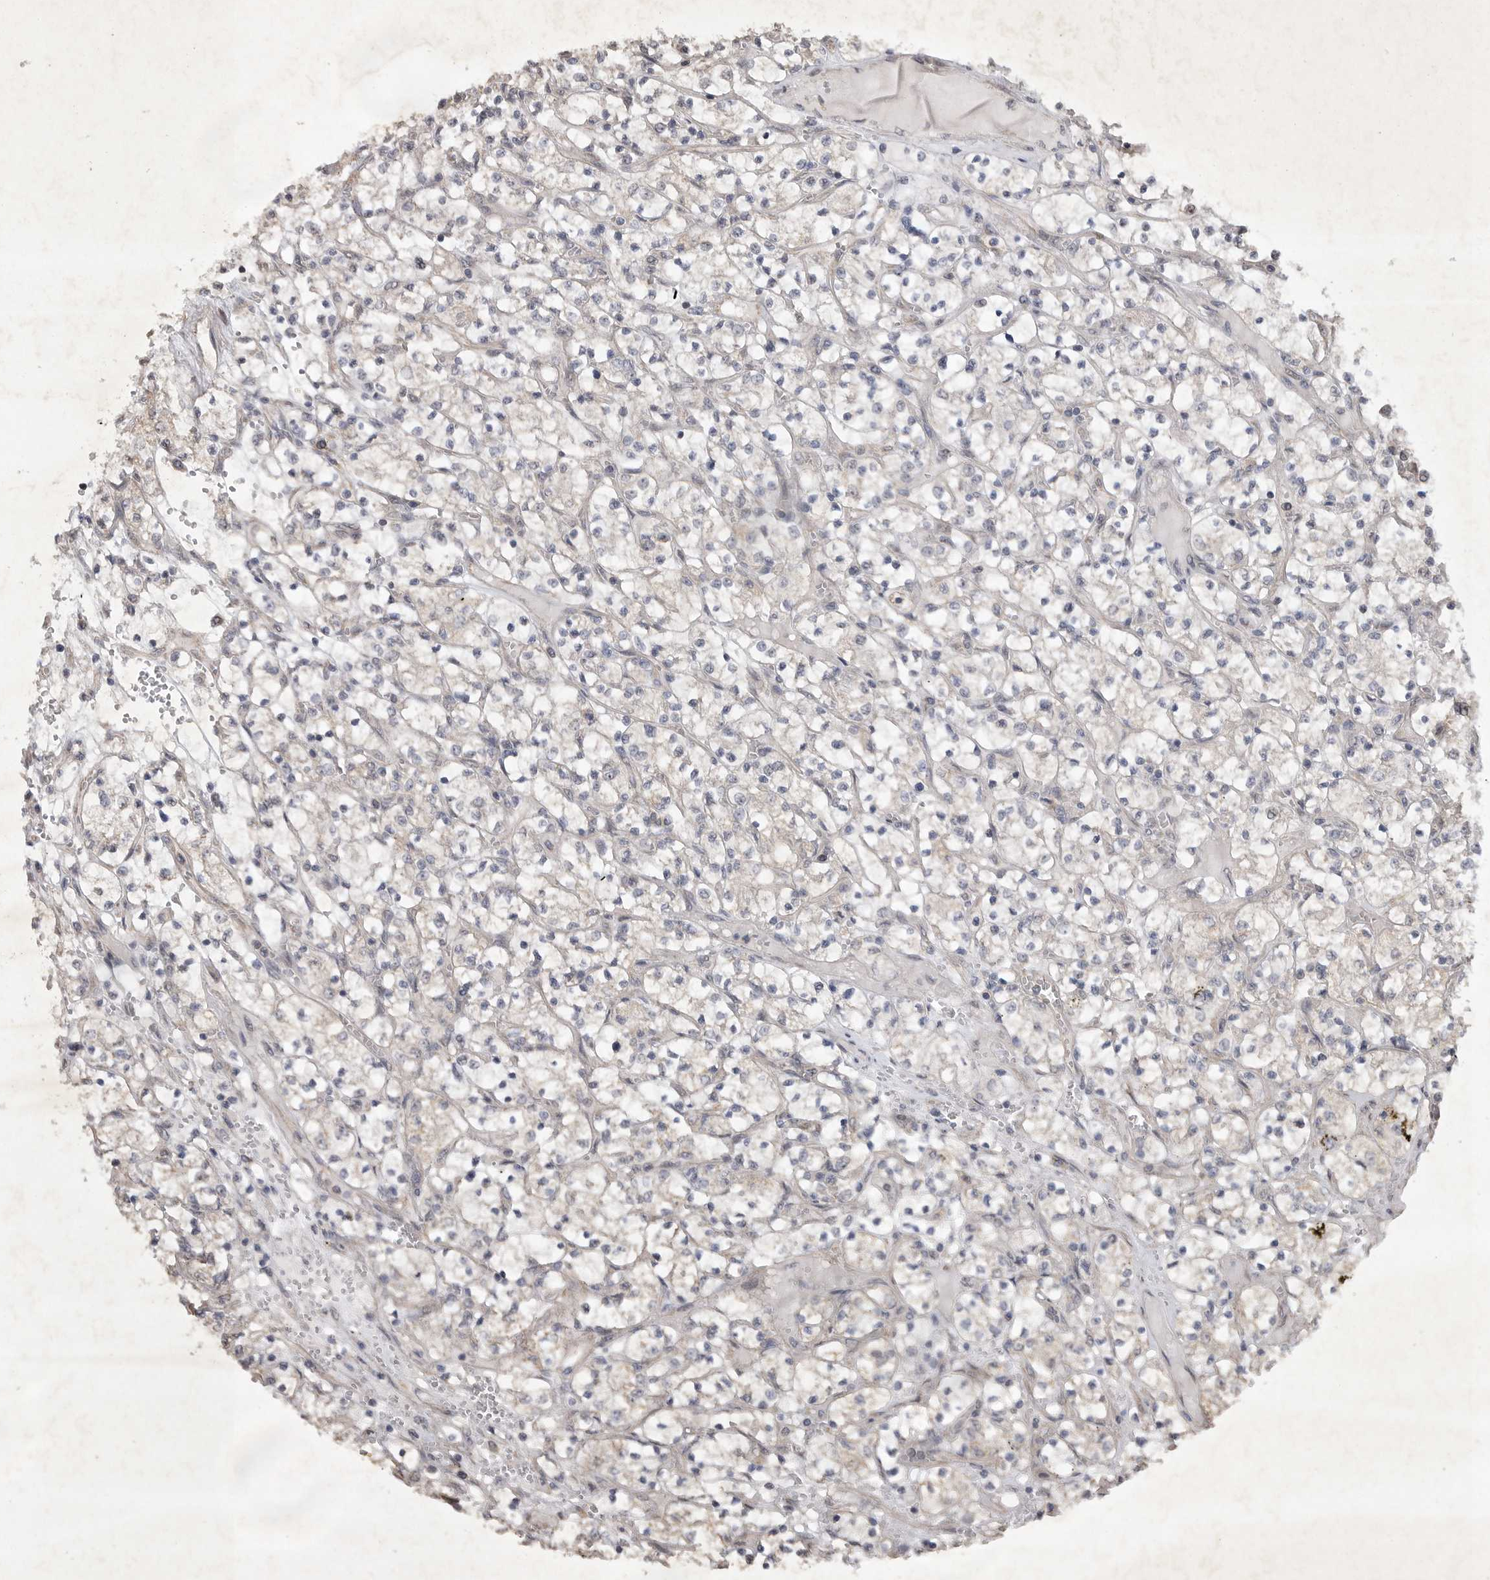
{"staining": {"intensity": "negative", "quantity": "none", "location": "none"}, "tissue": "renal cancer", "cell_type": "Tumor cells", "image_type": "cancer", "snomed": [{"axis": "morphology", "description": "Adenocarcinoma, NOS"}, {"axis": "topography", "description": "Kidney"}], "caption": "IHC image of neoplastic tissue: human renal cancer stained with DAB demonstrates no significant protein positivity in tumor cells.", "gene": "EDEM3", "patient": {"sex": "female", "age": 69}}